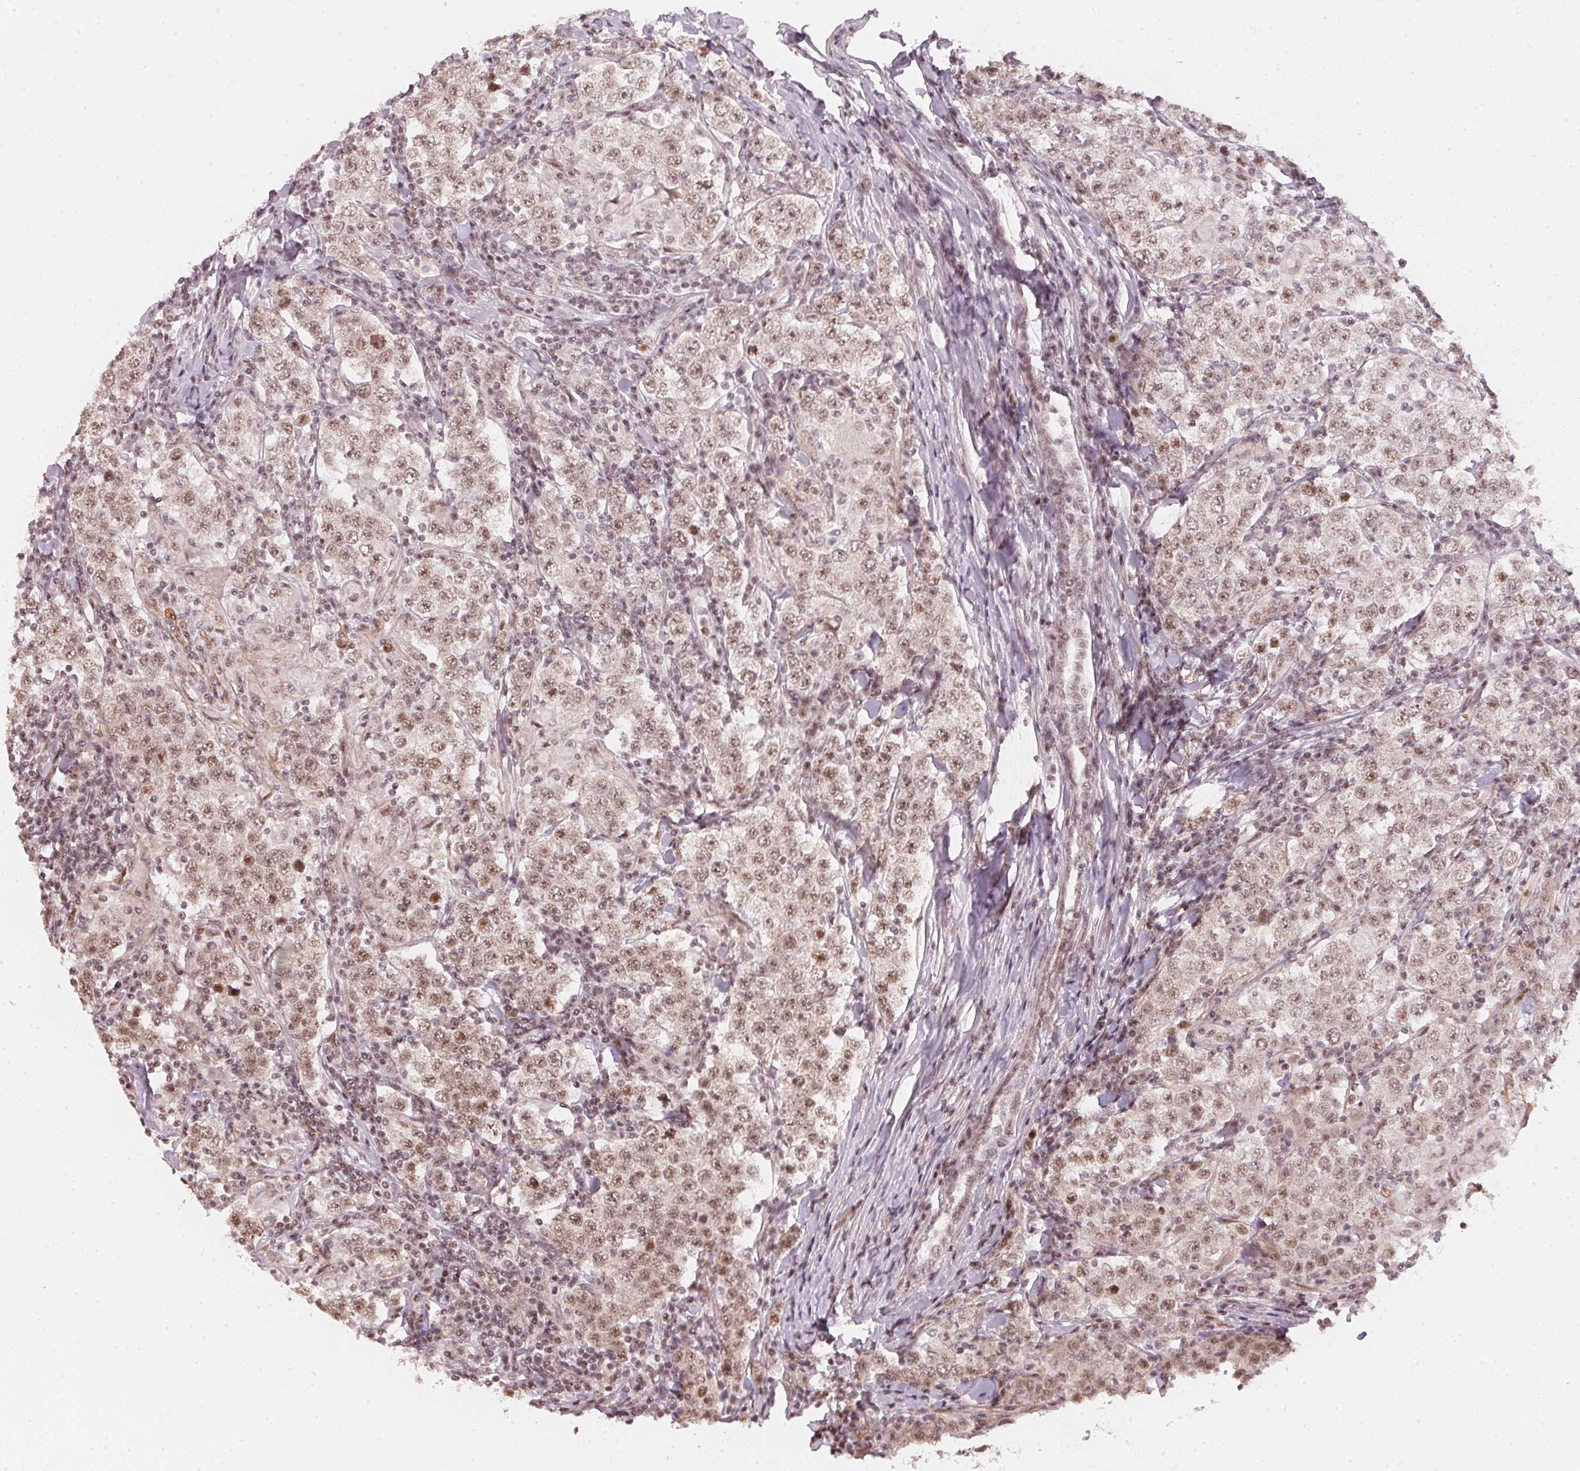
{"staining": {"intensity": "moderate", "quantity": ">75%", "location": "nuclear"}, "tissue": "testis cancer", "cell_type": "Tumor cells", "image_type": "cancer", "snomed": [{"axis": "morphology", "description": "Seminoma, NOS"}, {"axis": "morphology", "description": "Carcinoma, Embryonal, NOS"}, {"axis": "topography", "description": "Testis"}], "caption": "Human seminoma (testis) stained for a protein (brown) exhibits moderate nuclear positive expression in approximately >75% of tumor cells.", "gene": "KAT6A", "patient": {"sex": "male", "age": 41}}